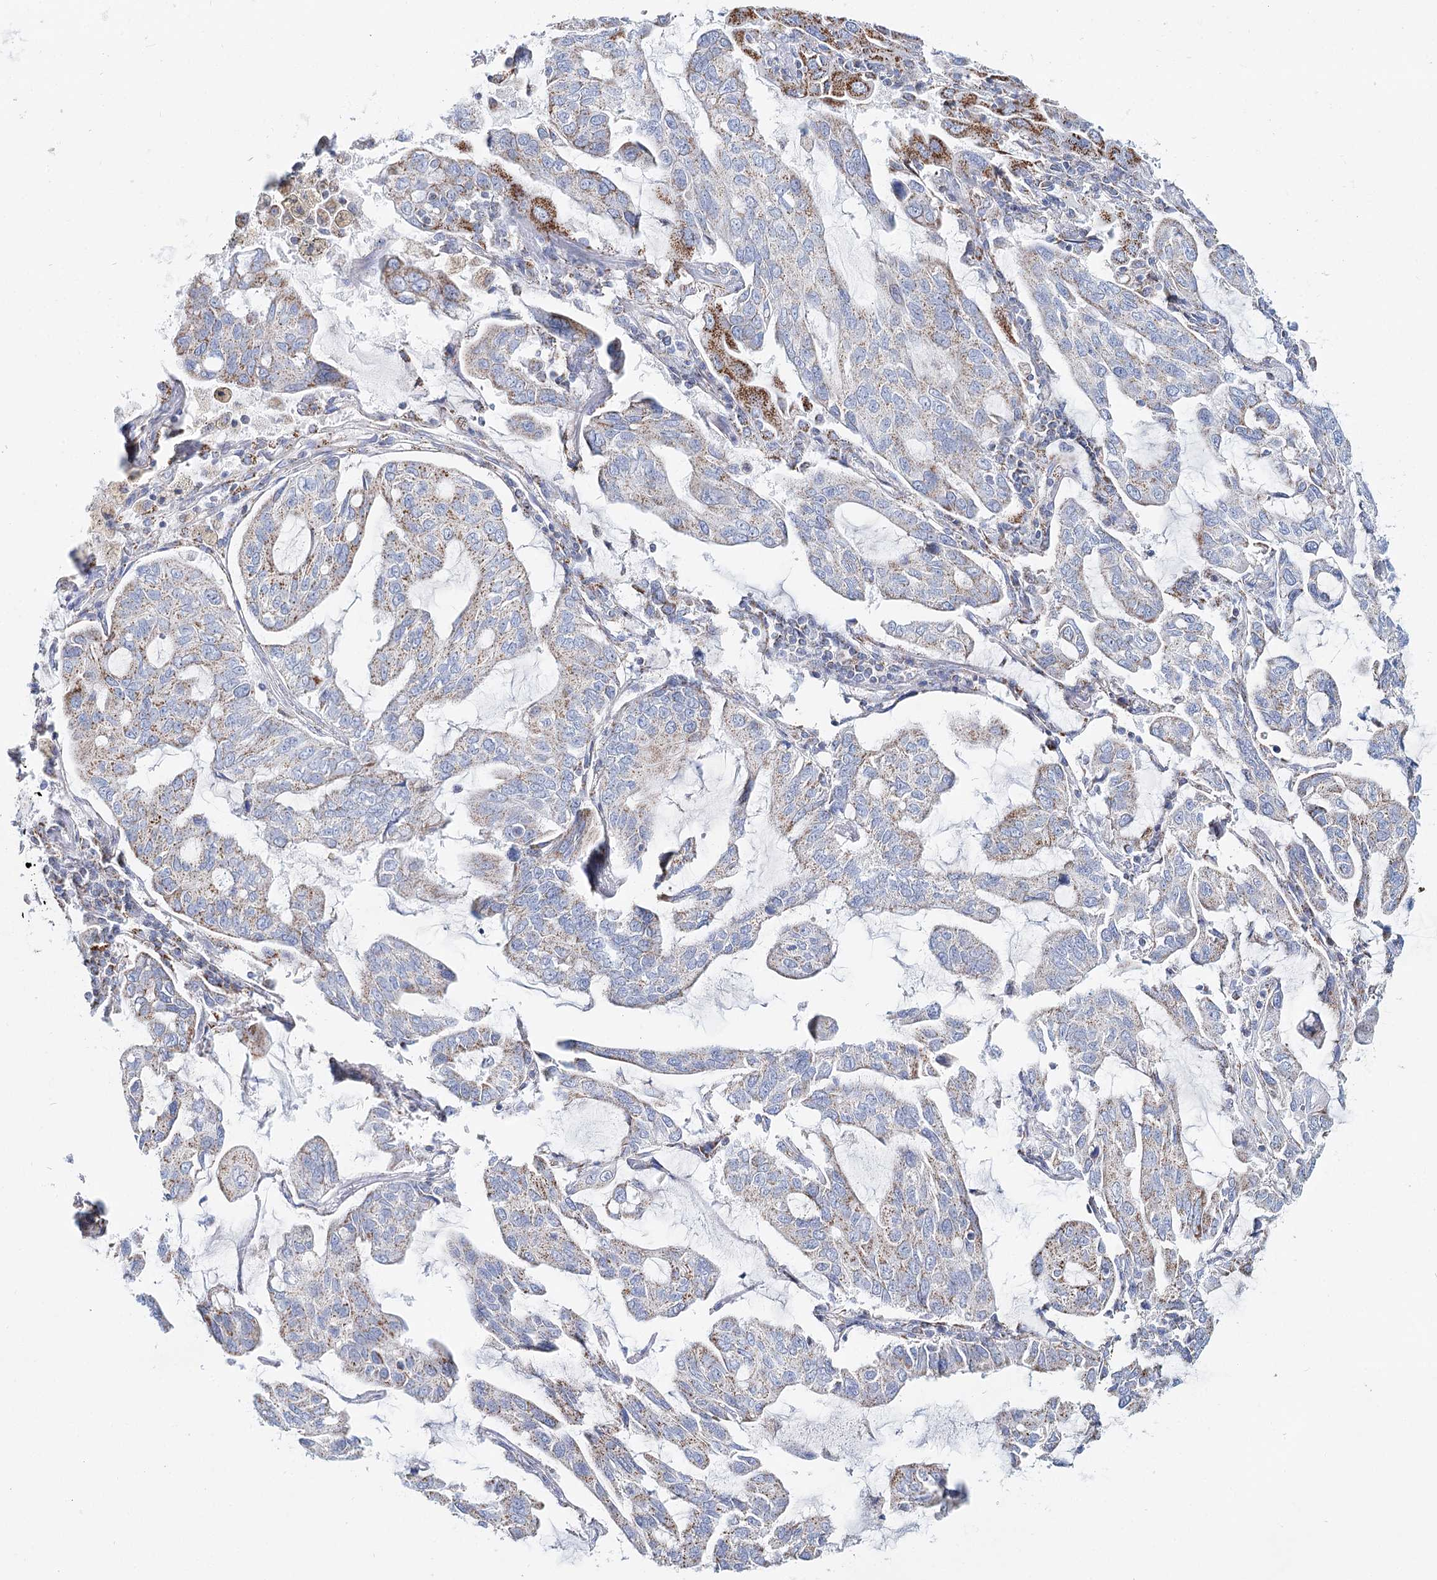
{"staining": {"intensity": "moderate", "quantity": "<25%", "location": "cytoplasmic/membranous"}, "tissue": "lung cancer", "cell_type": "Tumor cells", "image_type": "cancer", "snomed": [{"axis": "morphology", "description": "Adenocarcinoma, NOS"}, {"axis": "topography", "description": "Lung"}], "caption": "Protein staining of lung cancer (adenocarcinoma) tissue shows moderate cytoplasmic/membranous expression in approximately <25% of tumor cells.", "gene": "MCCC2", "patient": {"sex": "male", "age": 64}}